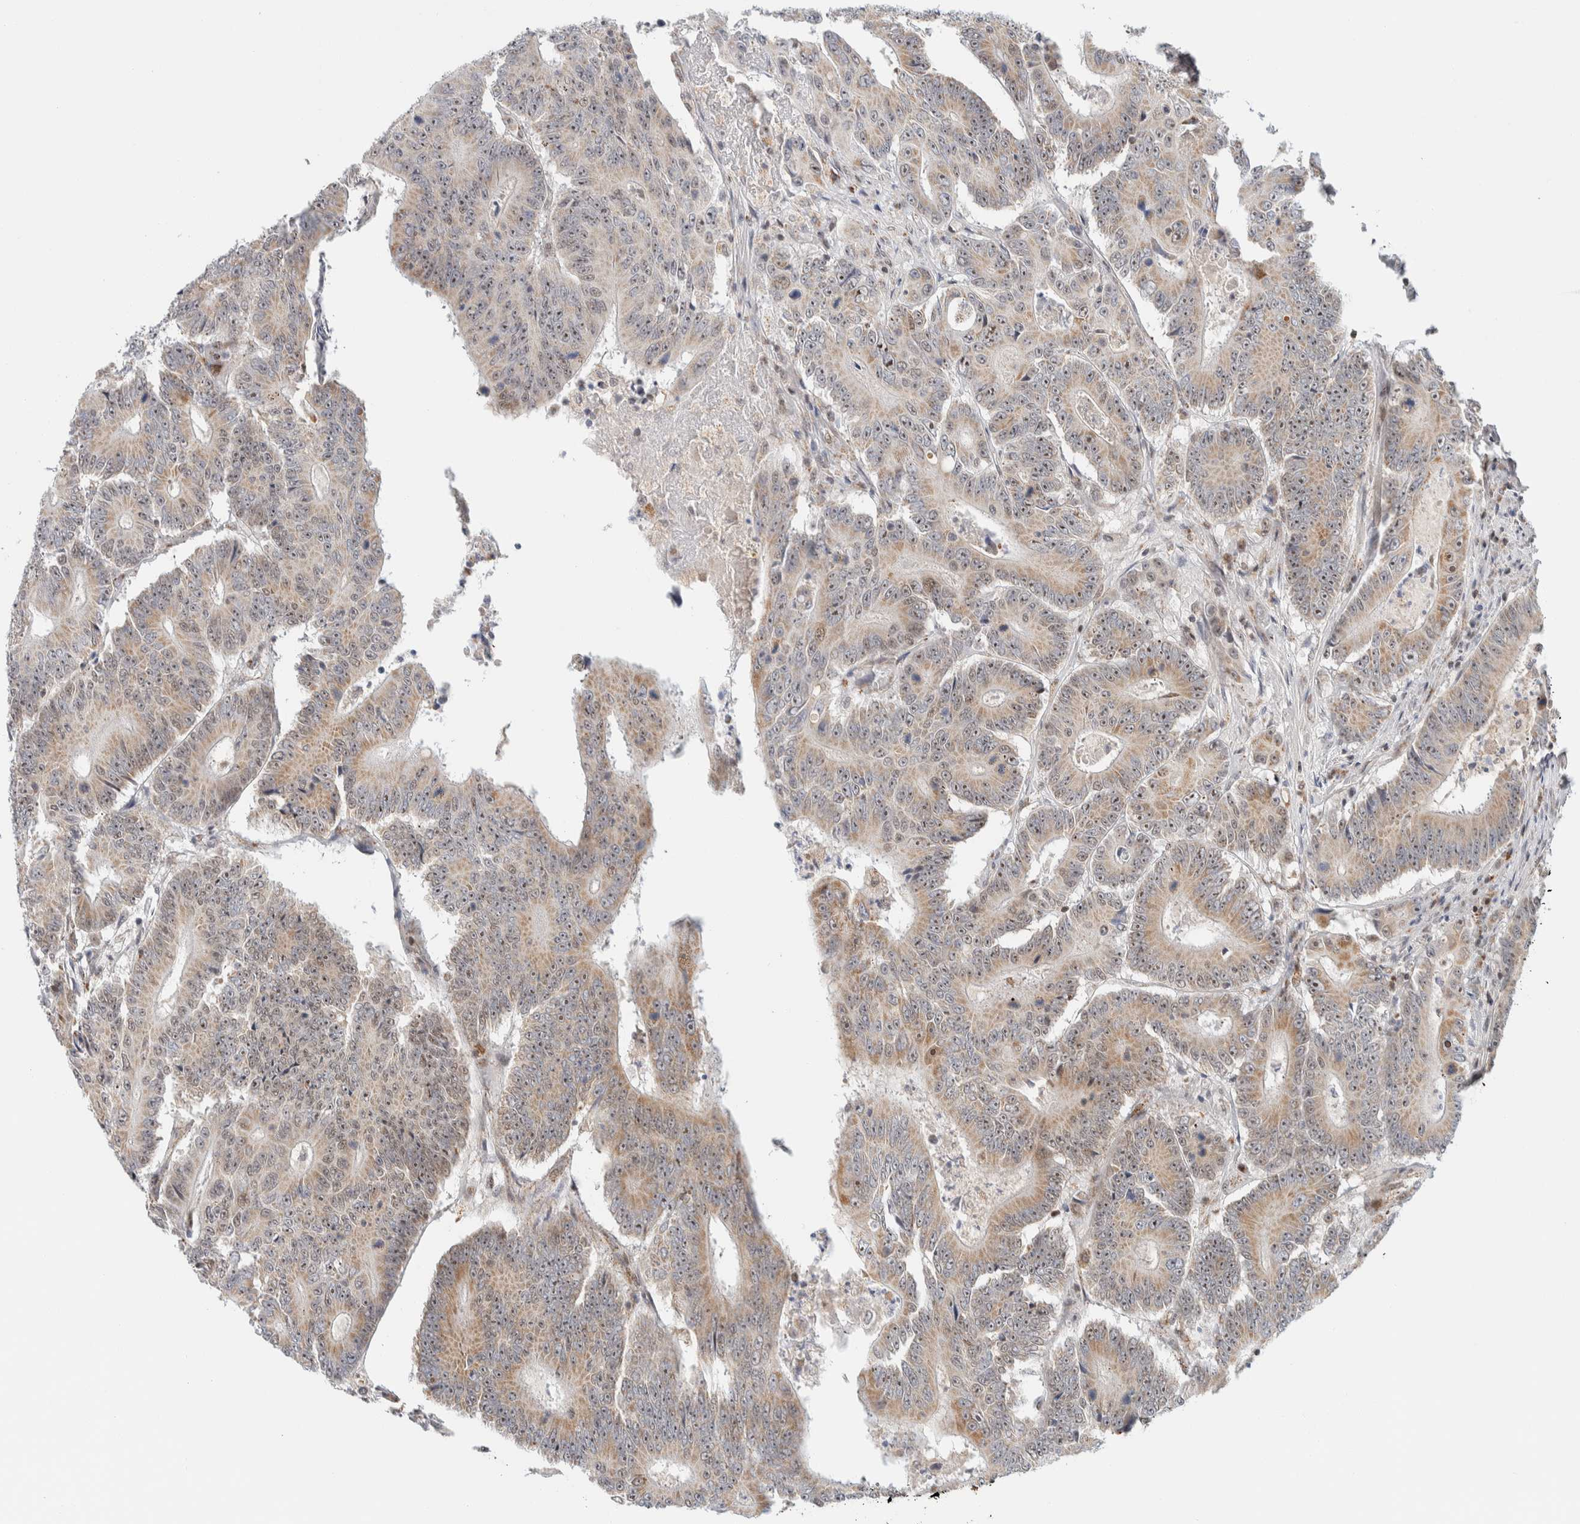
{"staining": {"intensity": "moderate", "quantity": ">75%", "location": "cytoplasmic/membranous,nuclear"}, "tissue": "colorectal cancer", "cell_type": "Tumor cells", "image_type": "cancer", "snomed": [{"axis": "morphology", "description": "Adenocarcinoma, NOS"}, {"axis": "topography", "description": "Colon"}], "caption": "Protein staining shows moderate cytoplasmic/membranous and nuclear staining in approximately >75% of tumor cells in colorectal cancer. The staining was performed using DAB to visualize the protein expression in brown, while the nuclei were stained in blue with hematoxylin (Magnification: 20x).", "gene": "TSPAN32", "patient": {"sex": "male", "age": 83}}